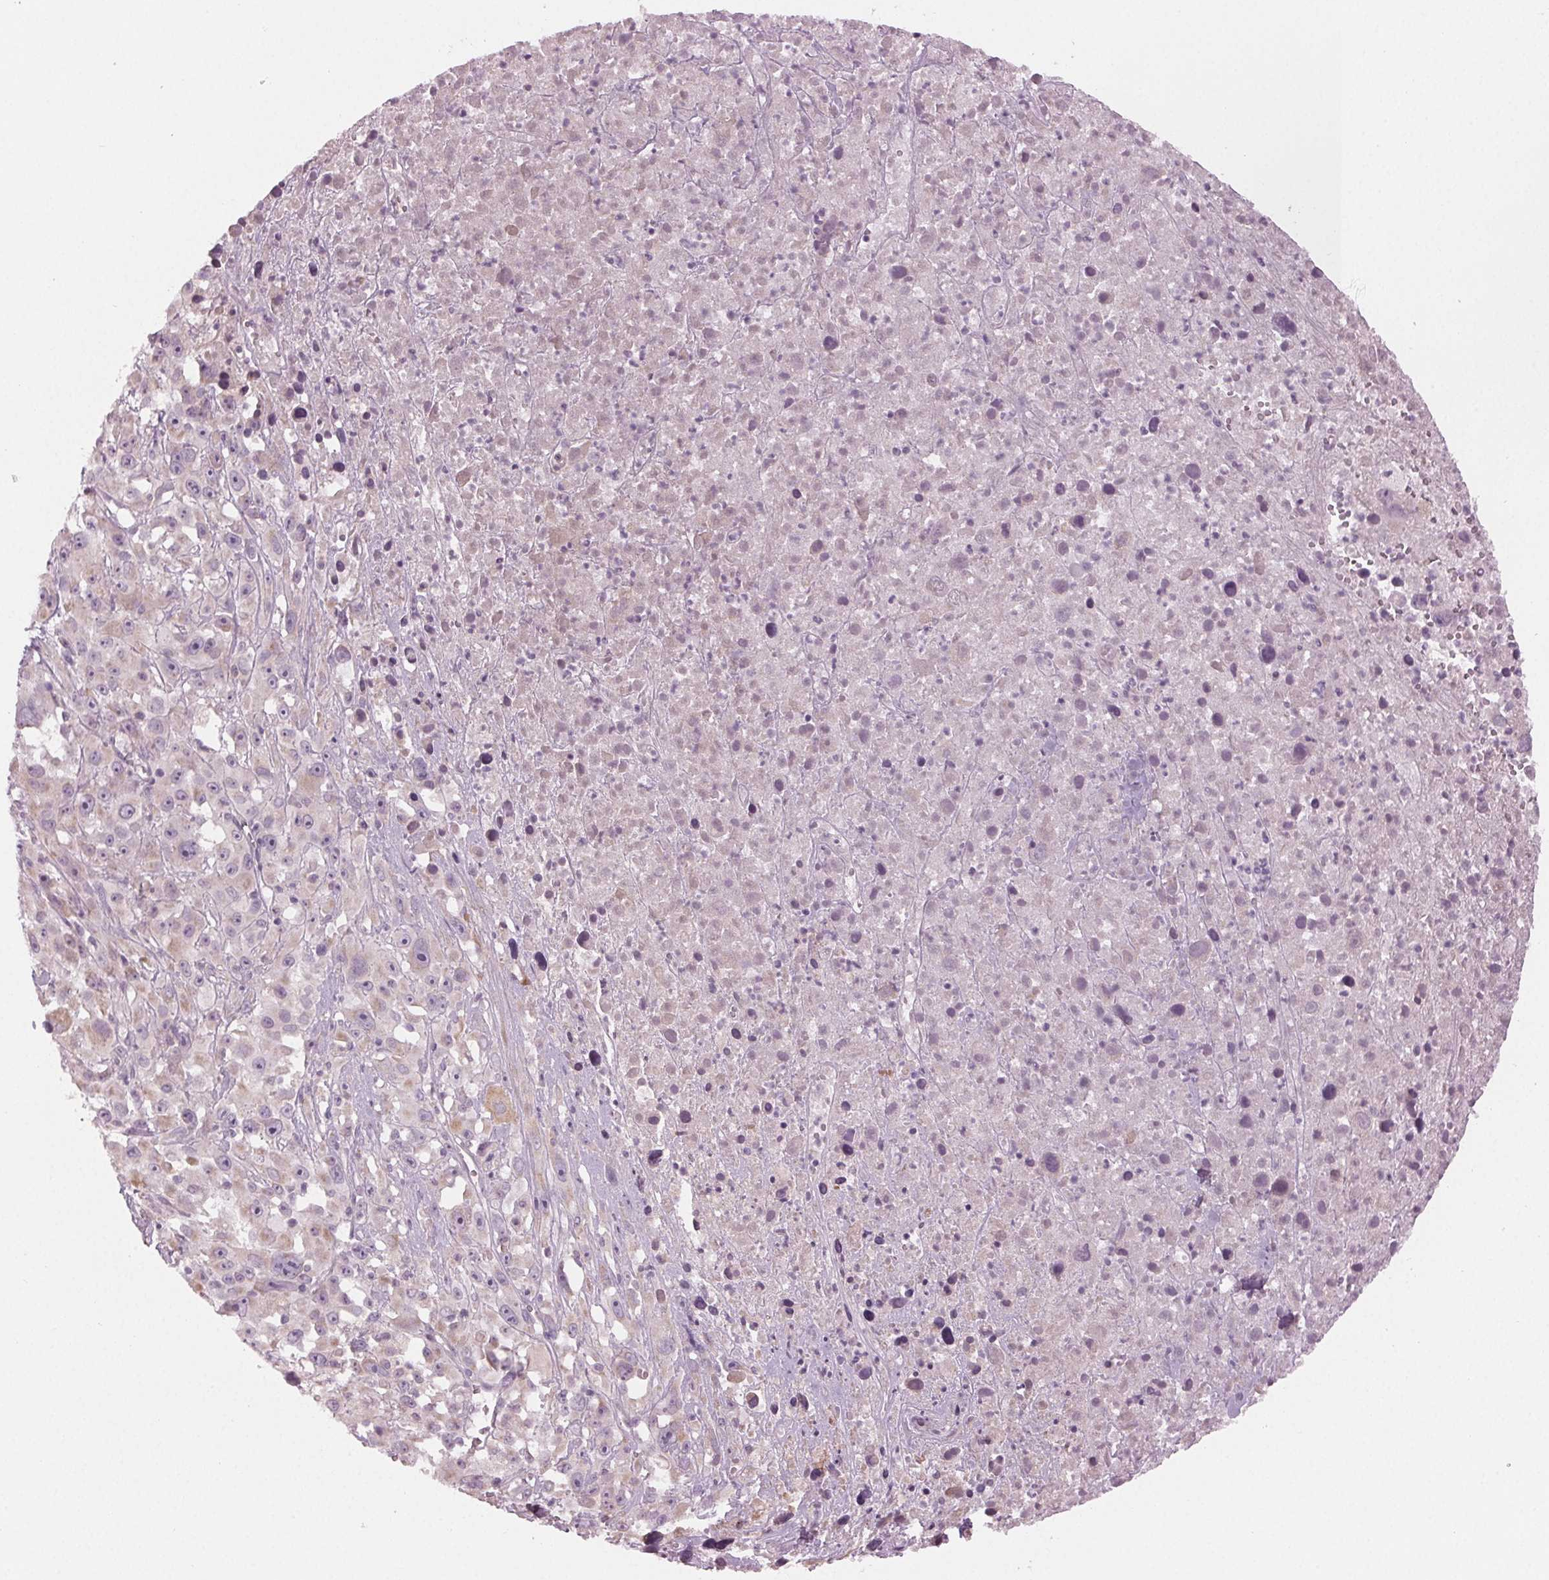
{"staining": {"intensity": "weak", "quantity": "25%-75%", "location": "cytoplasmic/membranous"}, "tissue": "melanoma", "cell_type": "Tumor cells", "image_type": "cancer", "snomed": [{"axis": "morphology", "description": "Malignant melanoma, Metastatic site"}, {"axis": "topography", "description": "Soft tissue"}], "caption": "Human melanoma stained with a protein marker demonstrates weak staining in tumor cells.", "gene": "PRAP1", "patient": {"sex": "male", "age": 50}}